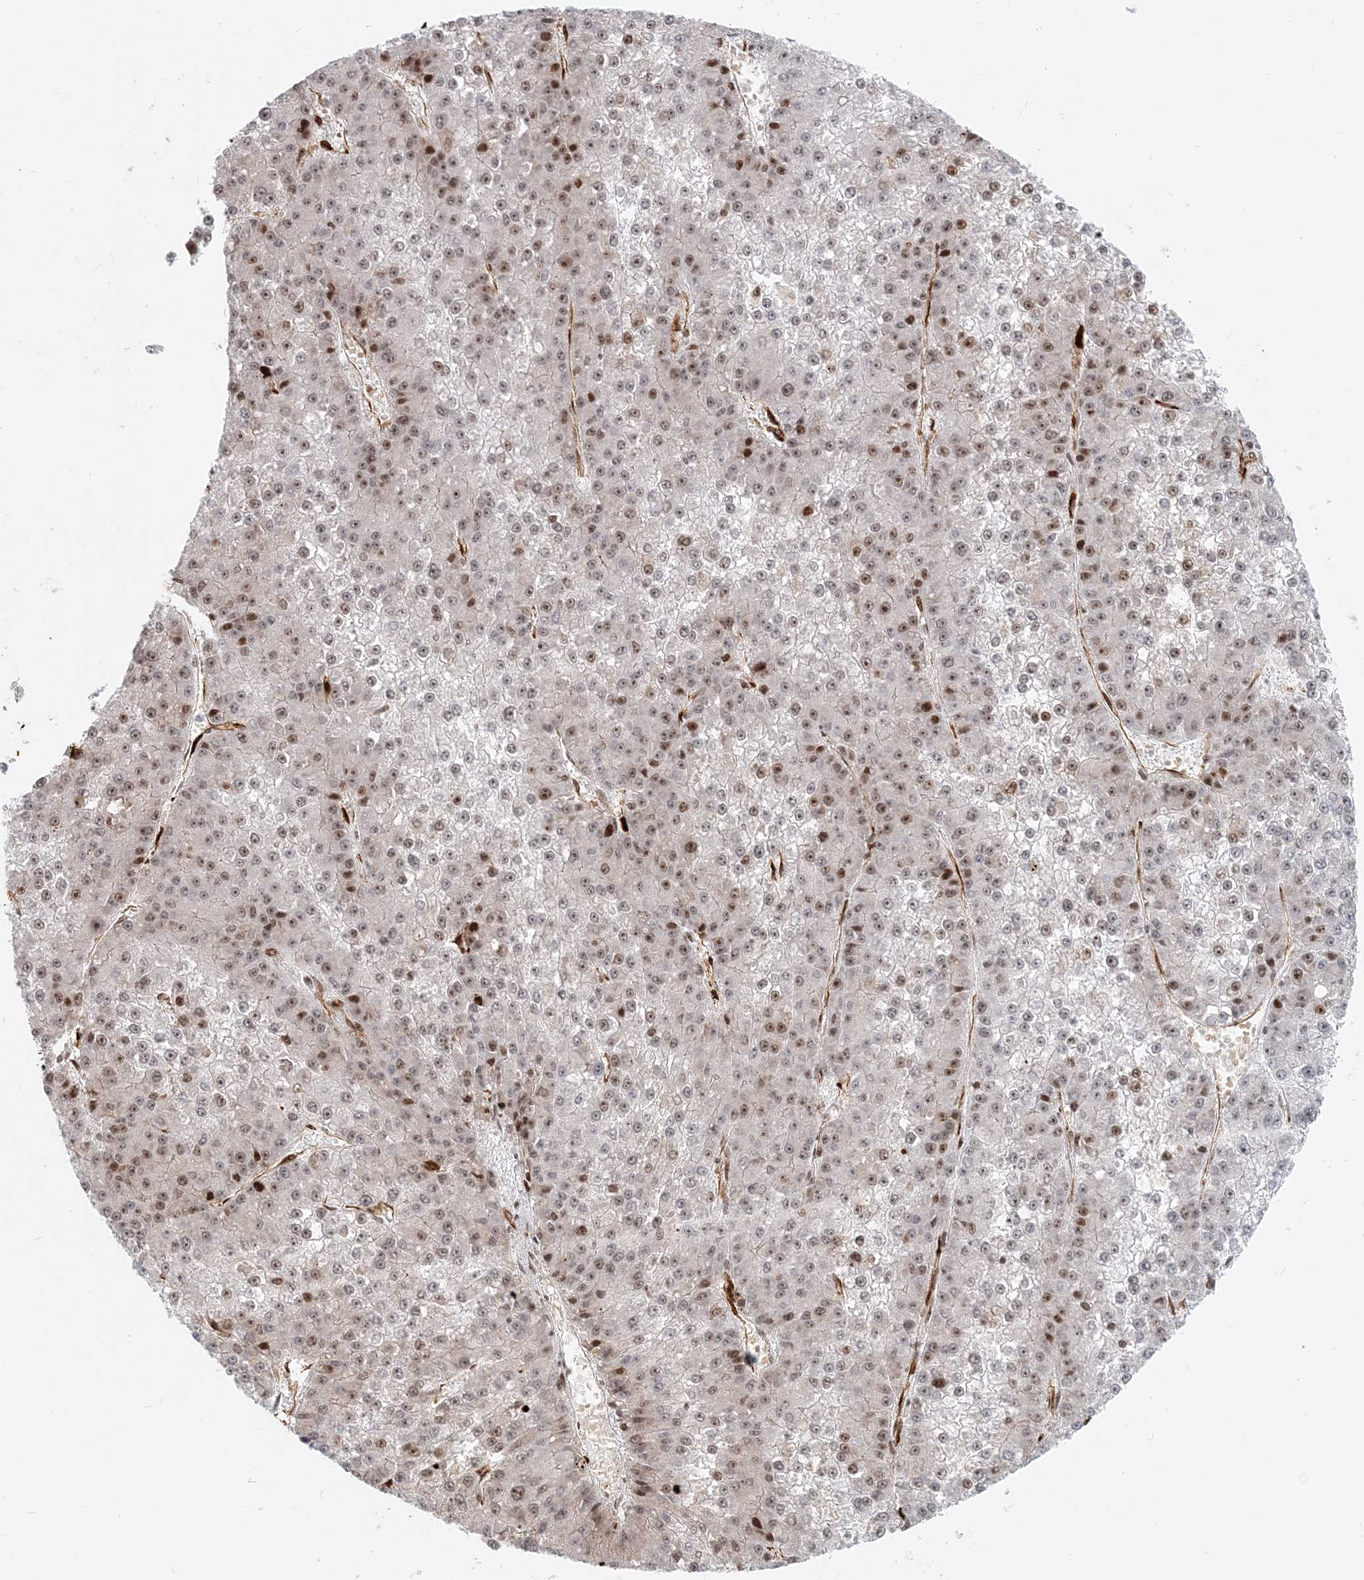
{"staining": {"intensity": "moderate", "quantity": "25%-75%", "location": "nuclear"}, "tissue": "liver cancer", "cell_type": "Tumor cells", "image_type": "cancer", "snomed": [{"axis": "morphology", "description": "Carcinoma, Hepatocellular, NOS"}, {"axis": "topography", "description": "Liver"}], "caption": "The micrograph displays immunohistochemical staining of hepatocellular carcinoma (liver). There is moderate nuclear staining is present in about 25%-75% of tumor cells.", "gene": "BAZ1B", "patient": {"sex": "female", "age": 73}}